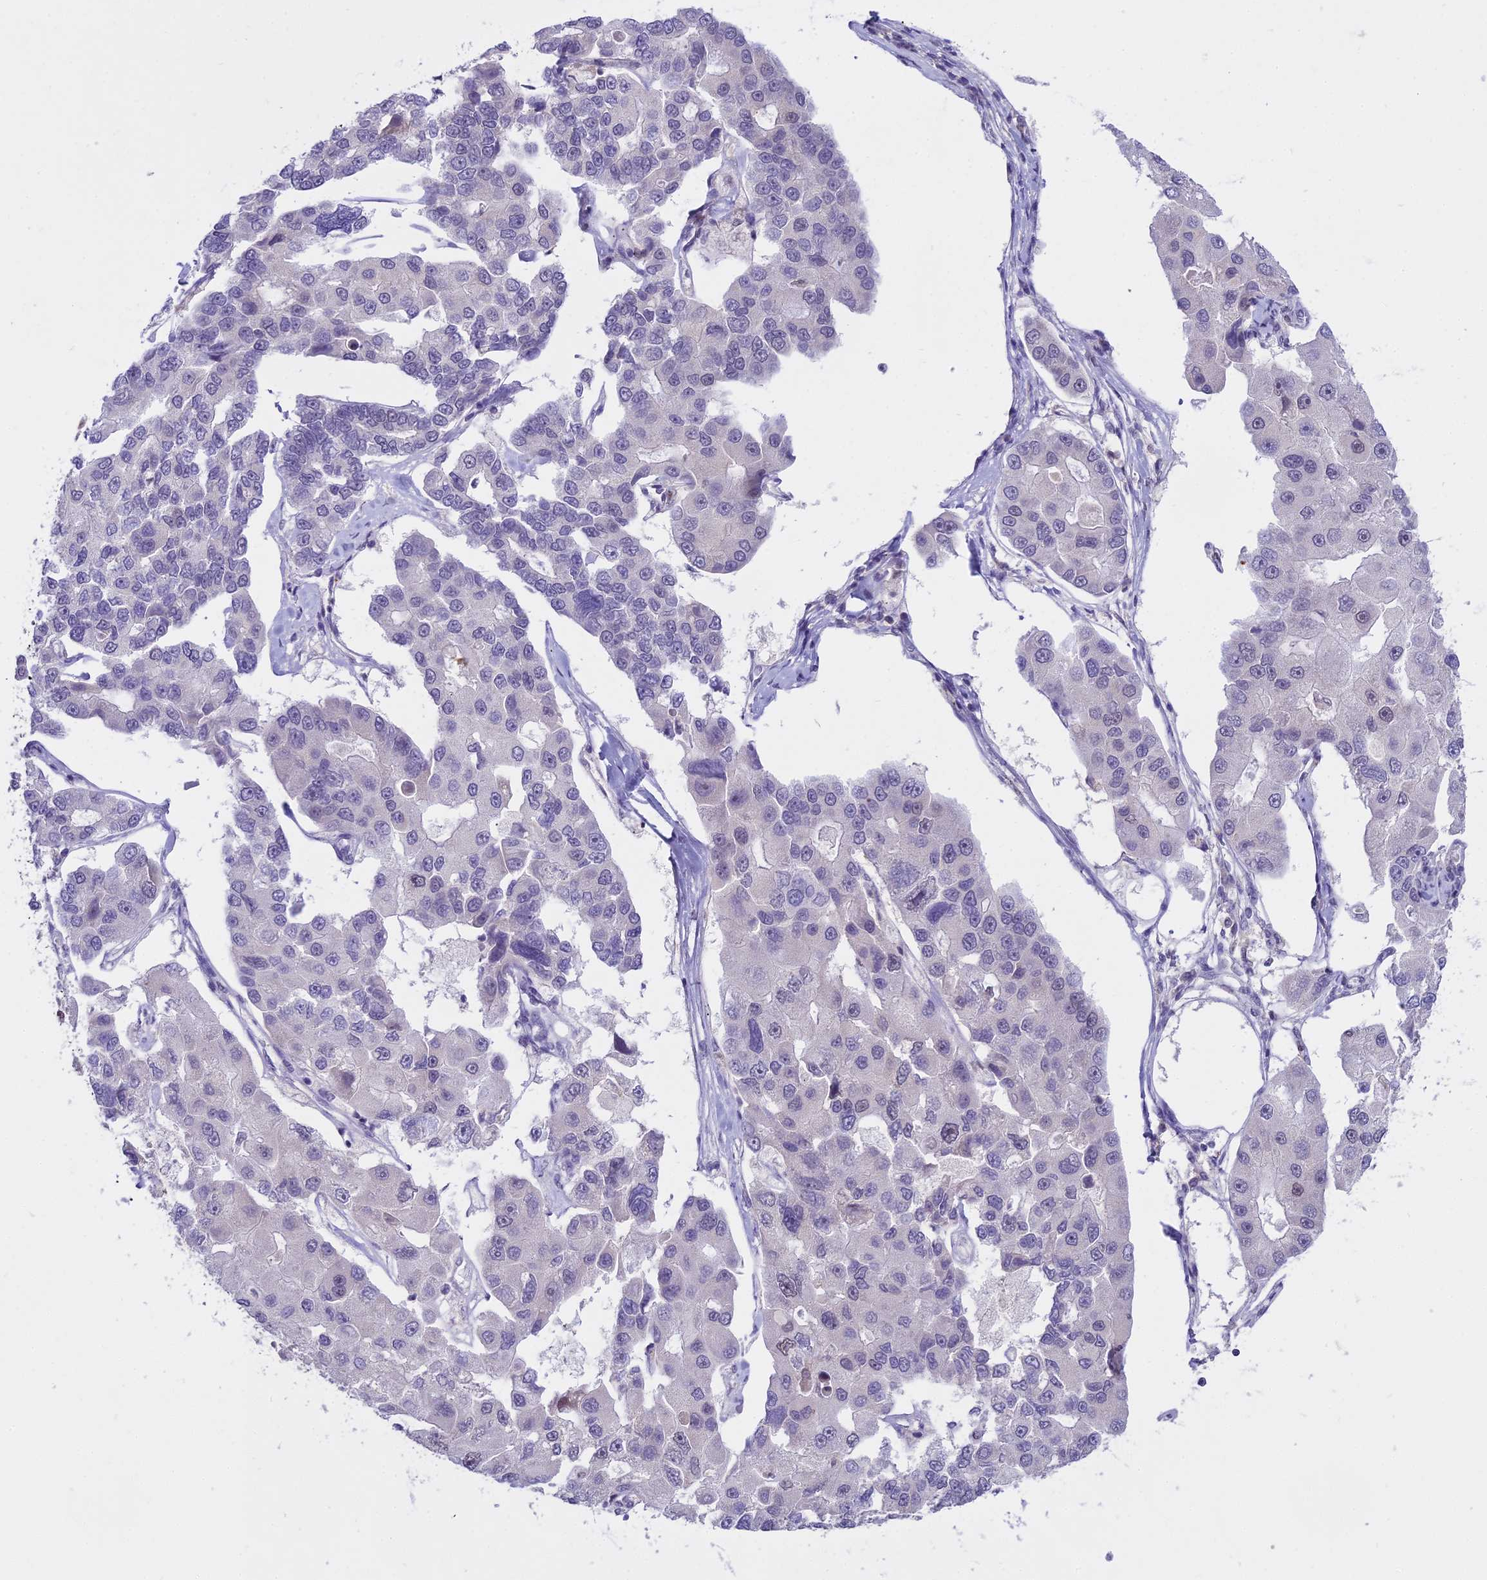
{"staining": {"intensity": "negative", "quantity": "none", "location": "none"}, "tissue": "lung cancer", "cell_type": "Tumor cells", "image_type": "cancer", "snomed": [{"axis": "morphology", "description": "Adenocarcinoma, NOS"}, {"axis": "topography", "description": "Lung"}], "caption": "An immunohistochemistry photomicrograph of lung cancer (adenocarcinoma) is shown. There is no staining in tumor cells of lung cancer (adenocarcinoma).", "gene": "MAT2A", "patient": {"sex": "female", "age": 54}}